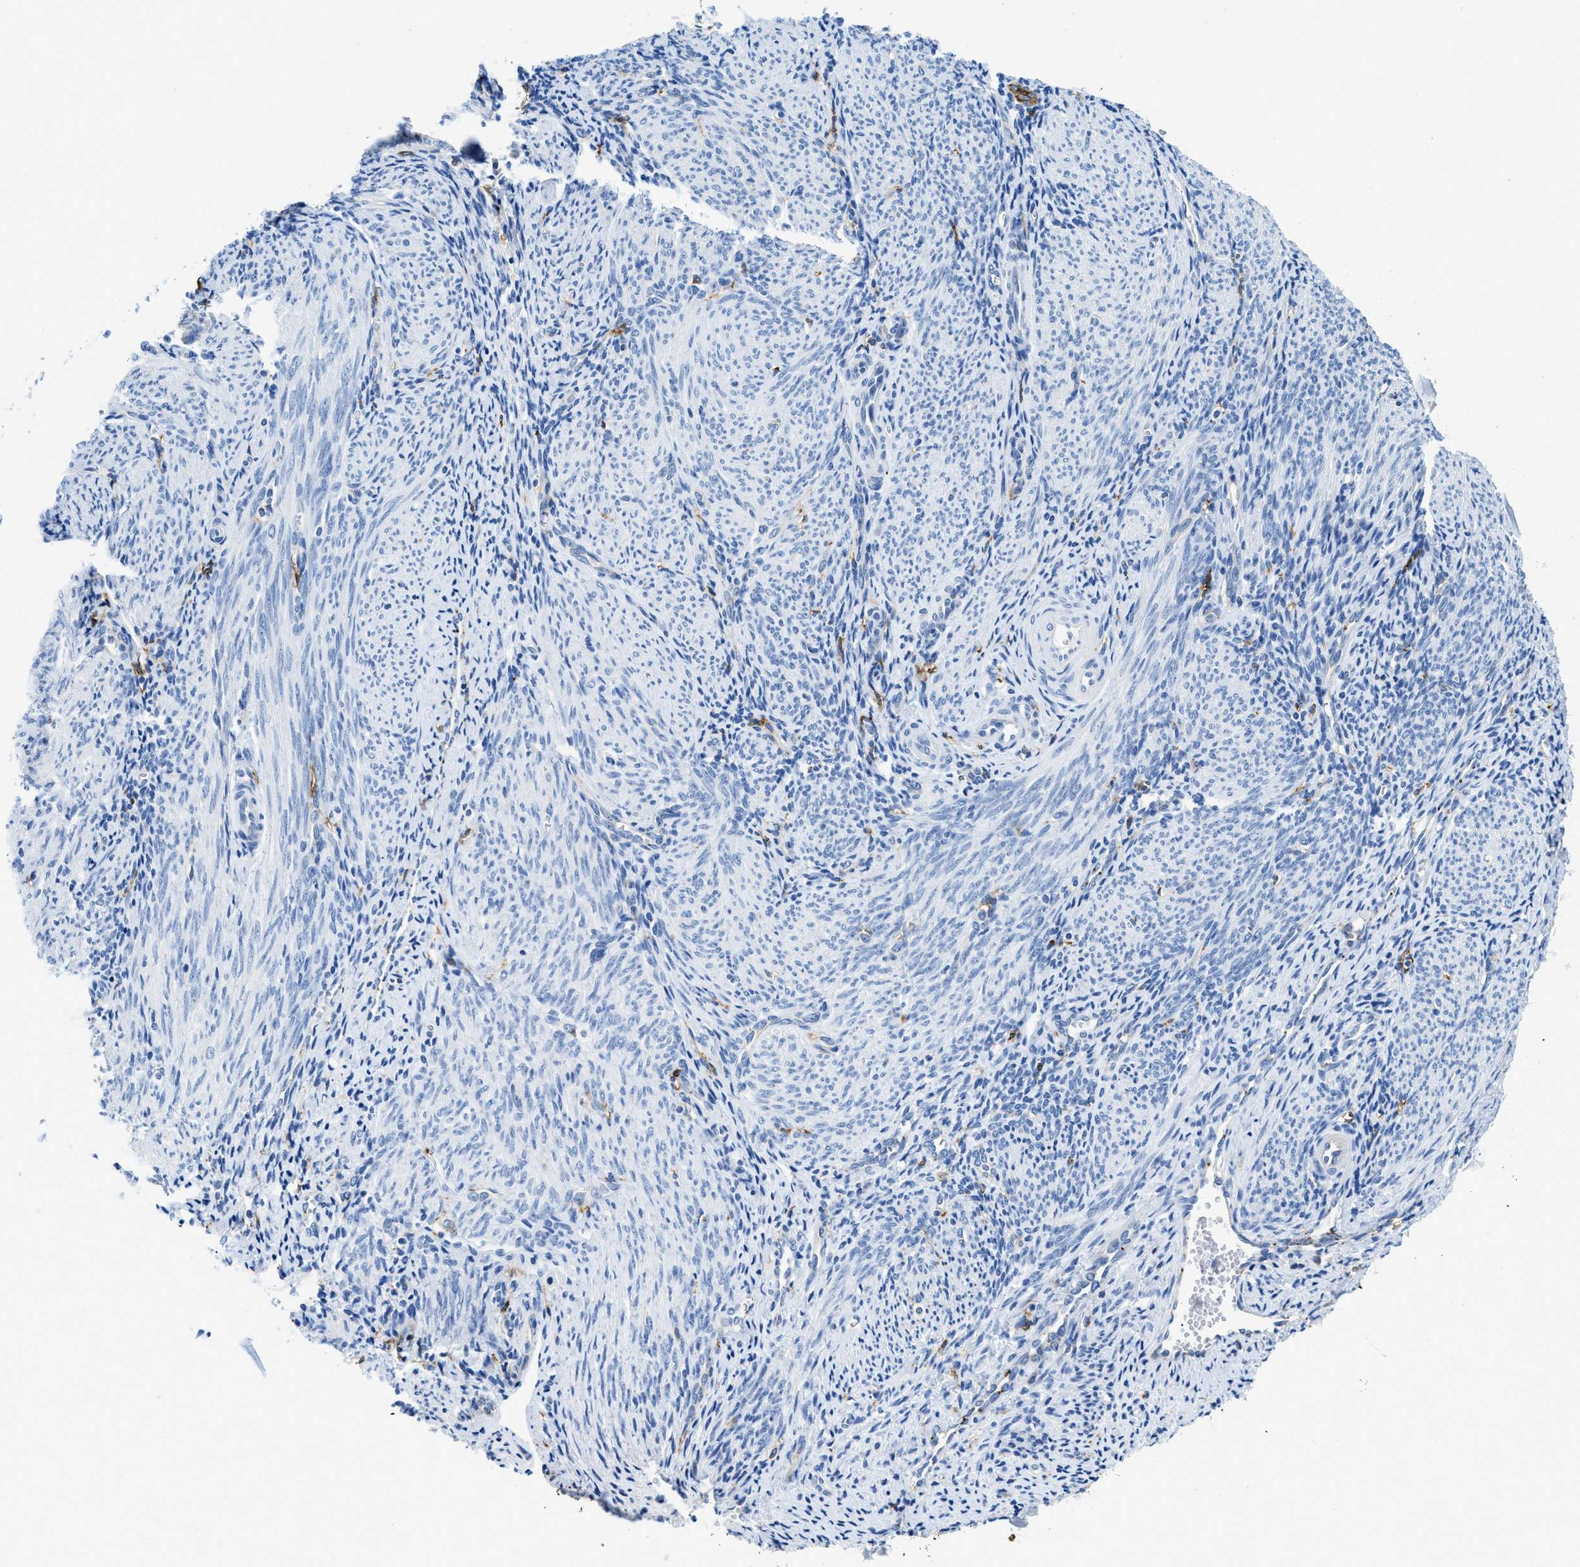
{"staining": {"intensity": "negative", "quantity": "none", "location": "none"}, "tissue": "endometrium", "cell_type": "Cells in endometrial stroma", "image_type": "normal", "snomed": [{"axis": "morphology", "description": "Normal tissue, NOS"}, {"axis": "topography", "description": "Endometrium"}], "caption": "DAB (3,3'-diaminobenzidine) immunohistochemical staining of unremarkable endometrium demonstrates no significant staining in cells in endometrial stroma. (DAB (3,3'-diaminobenzidine) IHC, high magnification).", "gene": "CD226", "patient": {"sex": "female", "age": 50}}